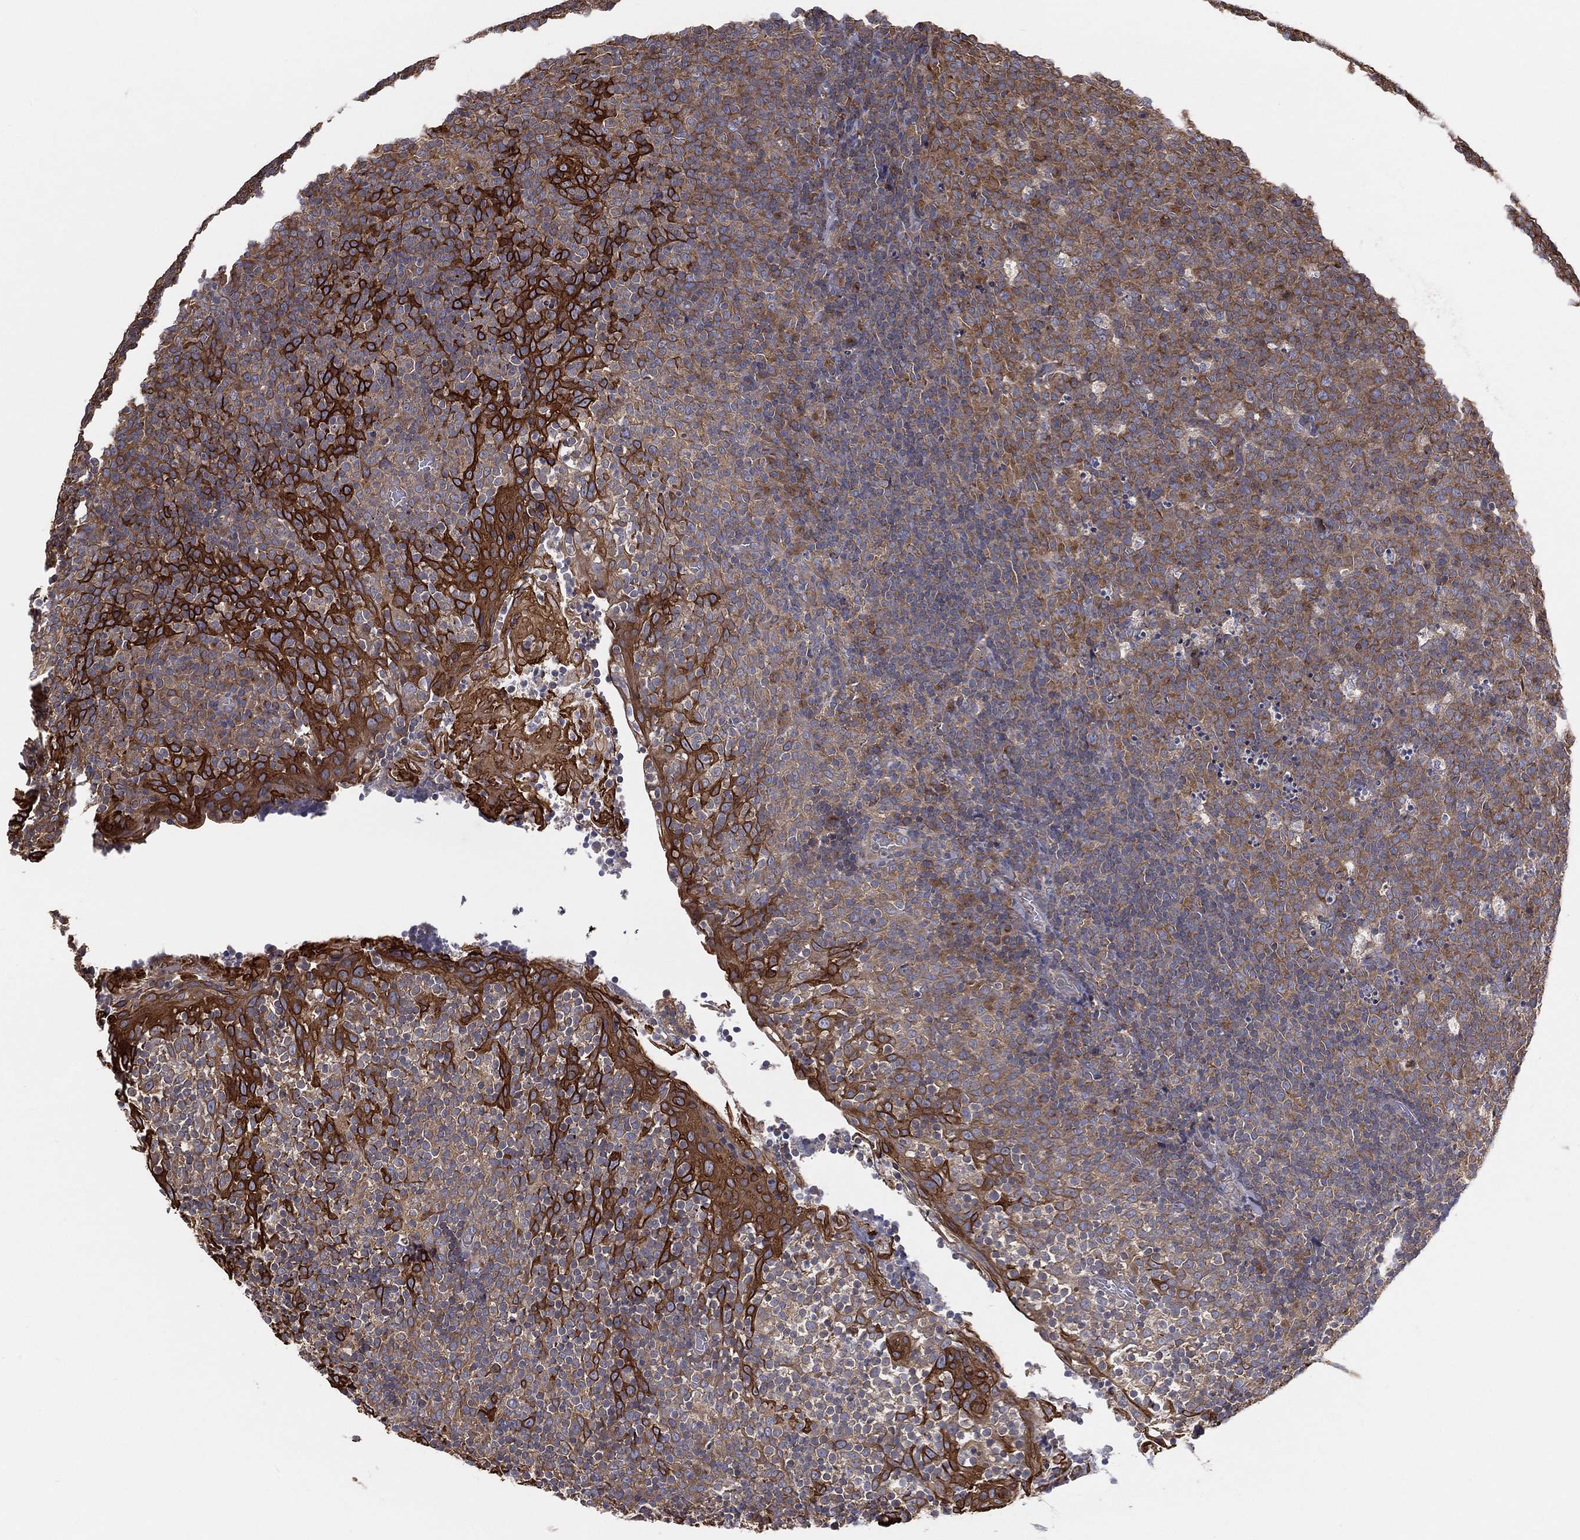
{"staining": {"intensity": "moderate", "quantity": "25%-75%", "location": "cytoplasmic/membranous"}, "tissue": "tonsil", "cell_type": "Germinal center cells", "image_type": "normal", "snomed": [{"axis": "morphology", "description": "Normal tissue, NOS"}, {"axis": "topography", "description": "Tonsil"}], "caption": "Immunohistochemistry (IHC) (DAB) staining of benign human tonsil reveals moderate cytoplasmic/membranous protein staining in approximately 25%-75% of germinal center cells. (Brightfield microscopy of DAB IHC at high magnification).", "gene": "EIF2B5", "patient": {"sex": "female", "age": 5}}